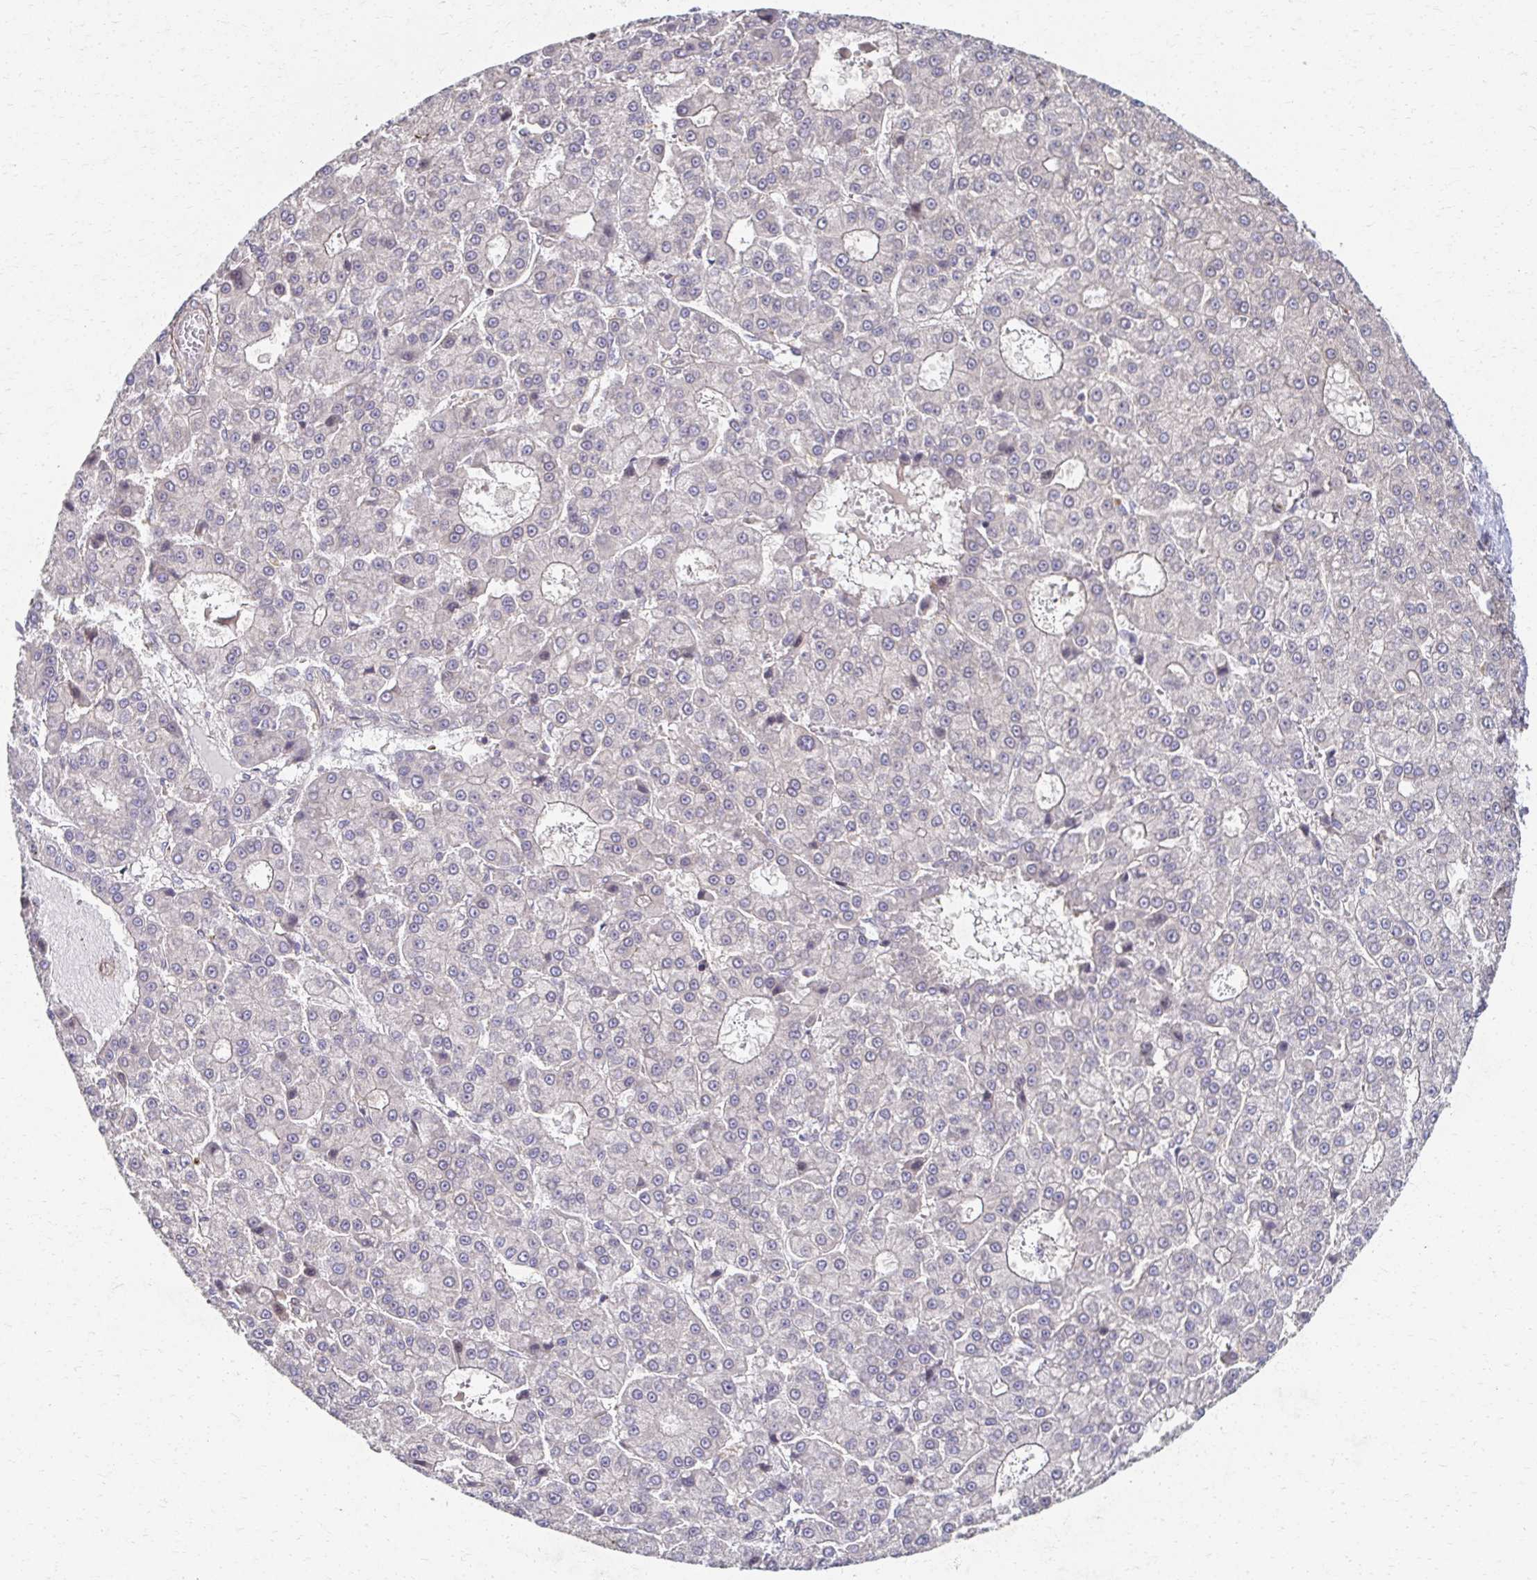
{"staining": {"intensity": "negative", "quantity": "none", "location": "none"}, "tissue": "liver cancer", "cell_type": "Tumor cells", "image_type": "cancer", "snomed": [{"axis": "morphology", "description": "Carcinoma, Hepatocellular, NOS"}, {"axis": "topography", "description": "Liver"}], "caption": "Human liver hepatocellular carcinoma stained for a protein using IHC displays no positivity in tumor cells.", "gene": "EOLA2", "patient": {"sex": "male", "age": 70}}